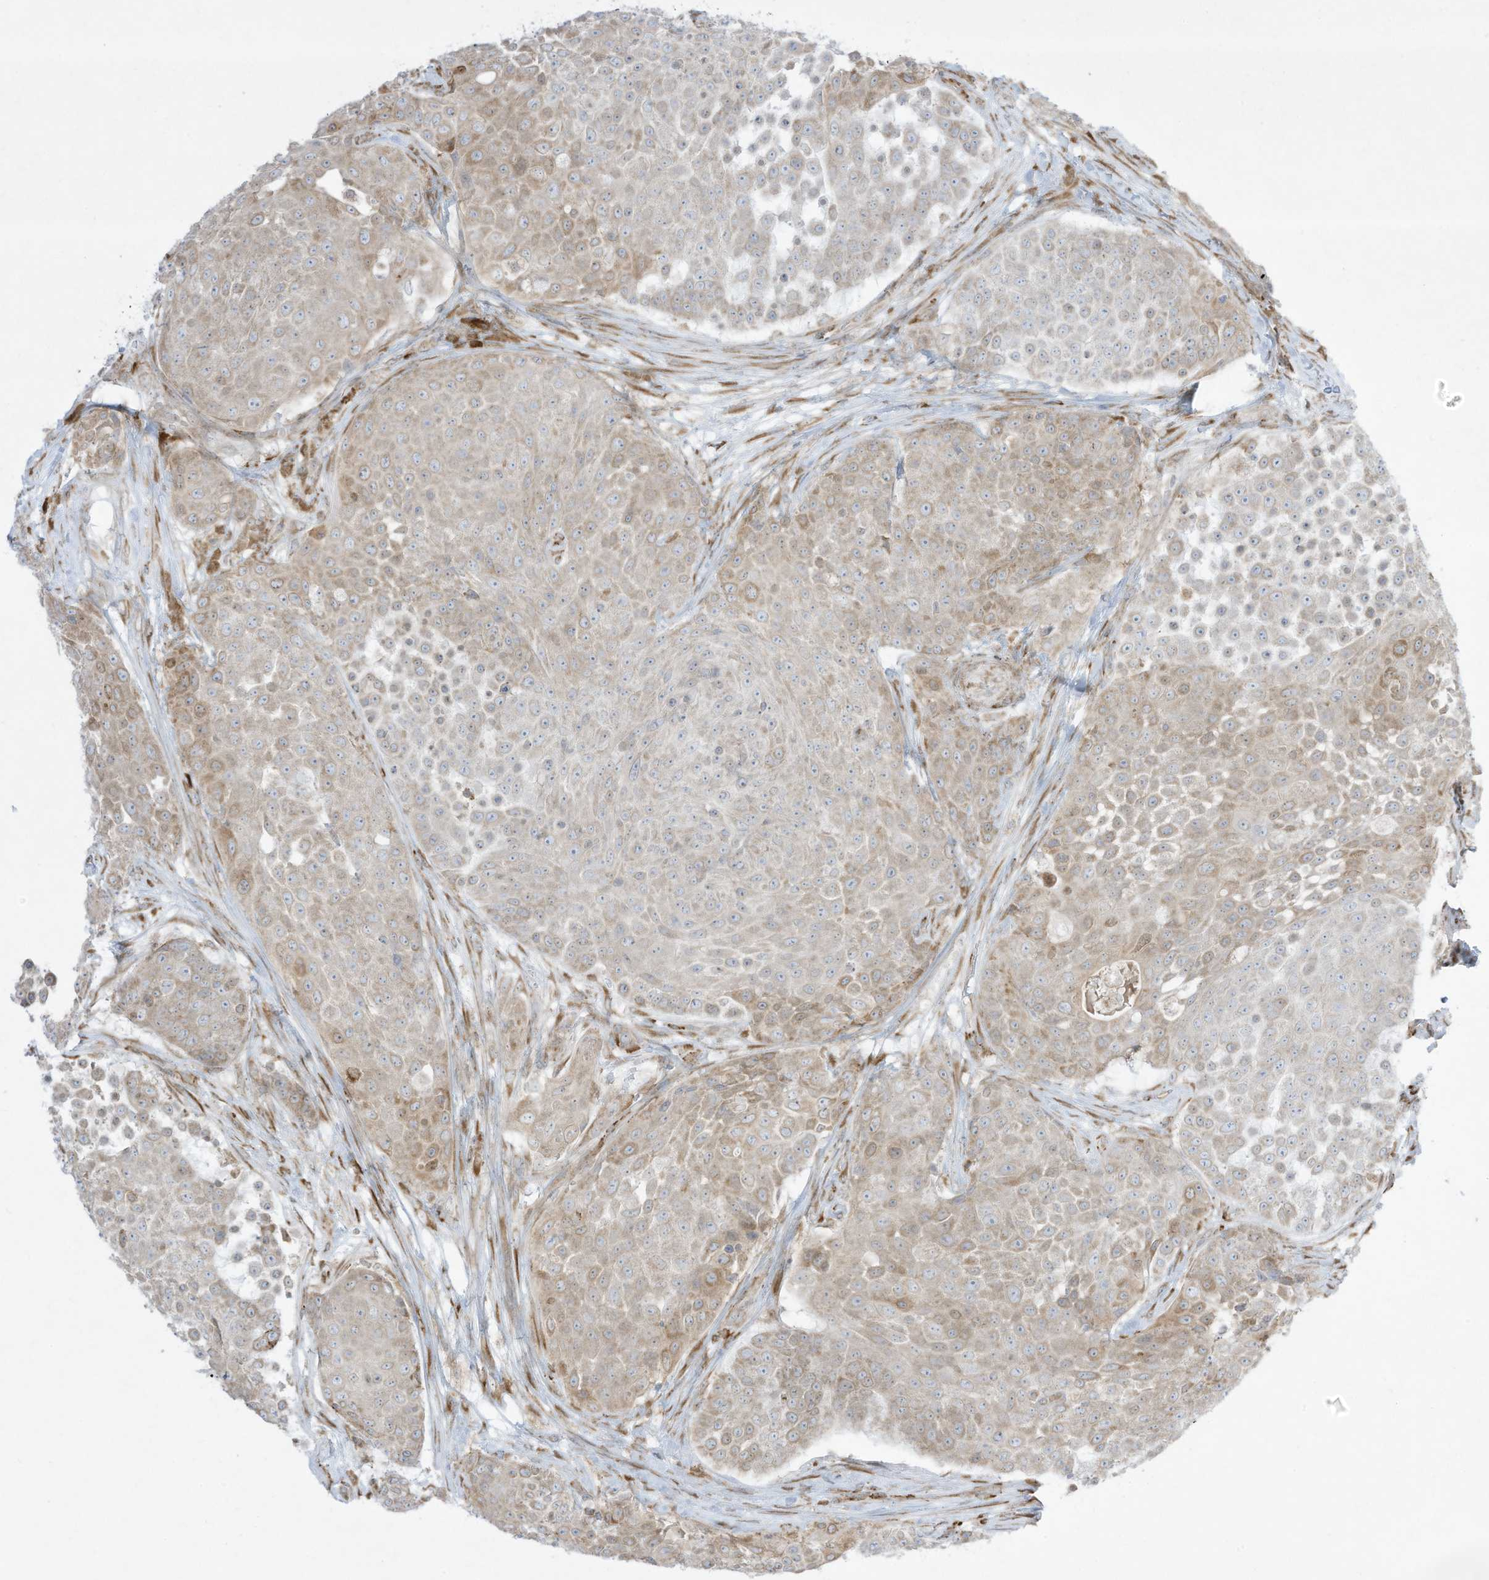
{"staining": {"intensity": "weak", "quantity": "25%-75%", "location": "cytoplasmic/membranous"}, "tissue": "urothelial cancer", "cell_type": "Tumor cells", "image_type": "cancer", "snomed": [{"axis": "morphology", "description": "Urothelial carcinoma, High grade"}, {"axis": "topography", "description": "Urinary bladder"}], "caption": "This micrograph demonstrates urothelial cancer stained with immunohistochemistry to label a protein in brown. The cytoplasmic/membranous of tumor cells show weak positivity for the protein. Nuclei are counter-stained blue.", "gene": "PTK6", "patient": {"sex": "female", "age": 63}}